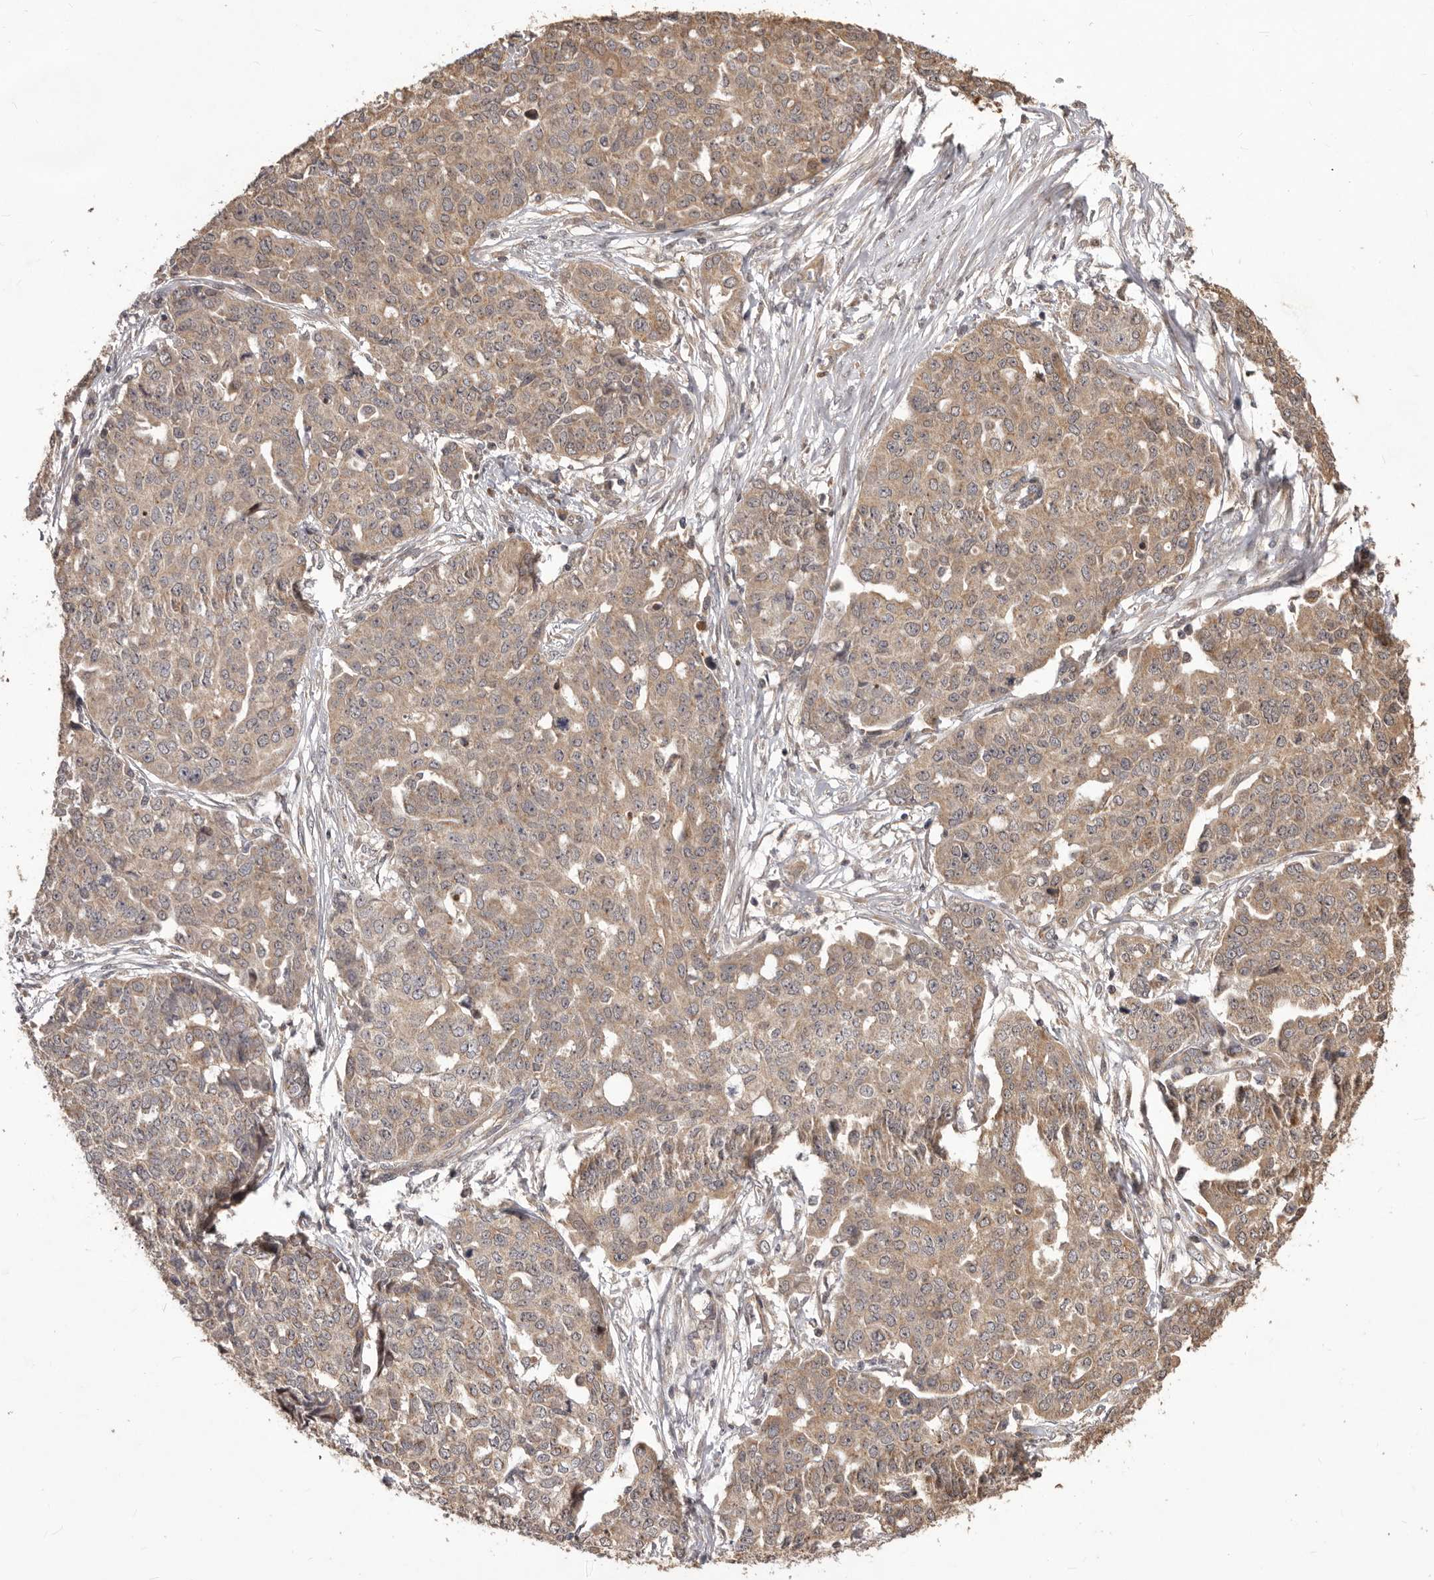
{"staining": {"intensity": "weak", "quantity": ">75%", "location": "cytoplasmic/membranous"}, "tissue": "ovarian cancer", "cell_type": "Tumor cells", "image_type": "cancer", "snomed": [{"axis": "morphology", "description": "Cystadenocarcinoma, serous, NOS"}, {"axis": "topography", "description": "Soft tissue"}, {"axis": "topography", "description": "Ovary"}], "caption": "DAB (3,3'-diaminobenzidine) immunohistochemical staining of human ovarian cancer (serous cystadenocarcinoma) shows weak cytoplasmic/membranous protein staining in about >75% of tumor cells.", "gene": "MTO1", "patient": {"sex": "female", "age": 57}}